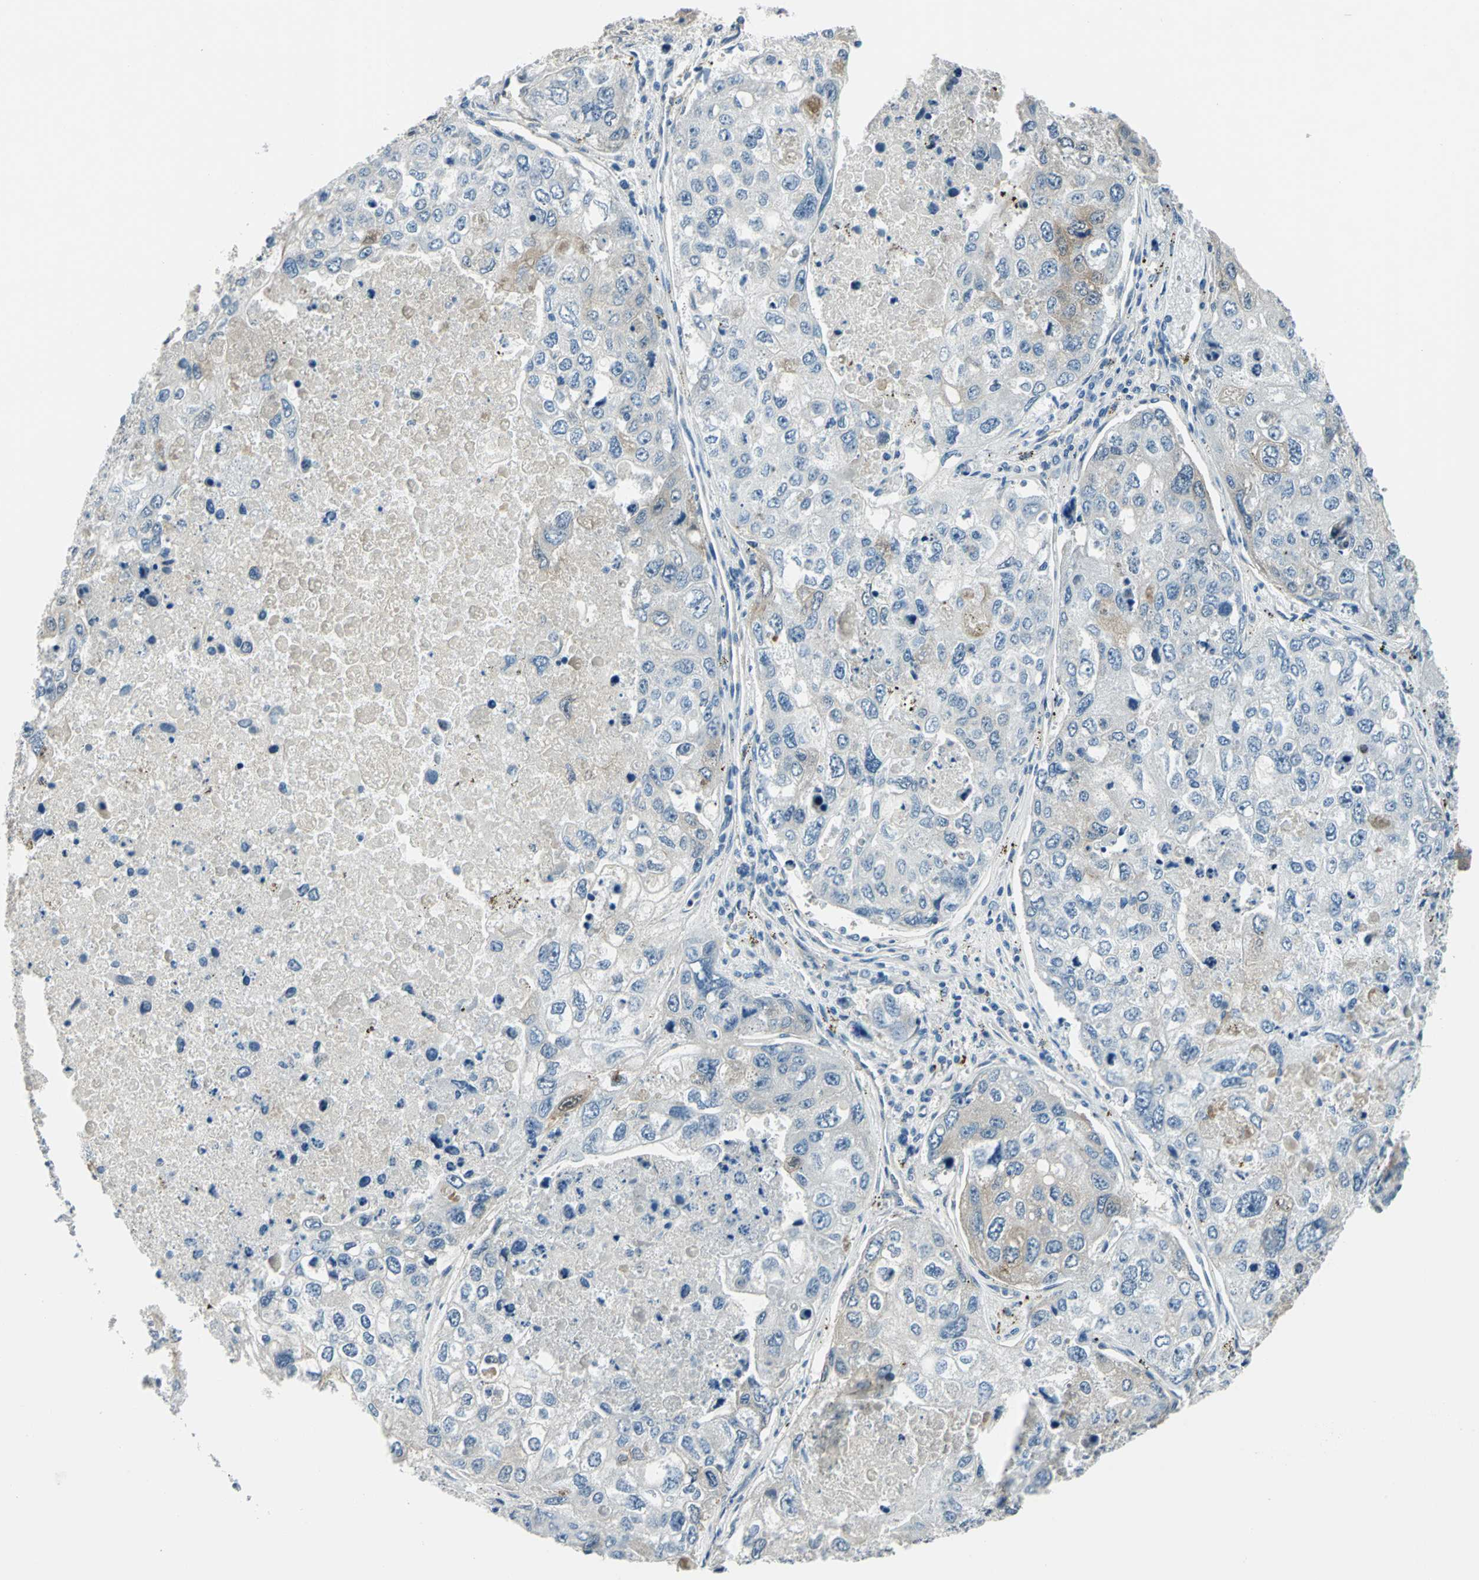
{"staining": {"intensity": "negative", "quantity": "none", "location": "none"}, "tissue": "urothelial cancer", "cell_type": "Tumor cells", "image_type": "cancer", "snomed": [{"axis": "morphology", "description": "Urothelial carcinoma, High grade"}, {"axis": "topography", "description": "Lymph node"}, {"axis": "topography", "description": "Urinary bladder"}], "caption": "An immunohistochemistry image of high-grade urothelial carcinoma is shown. There is no staining in tumor cells of high-grade urothelial carcinoma.", "gene": "CDC42EP1", "patient": {"sex": "male", "age": 51}}